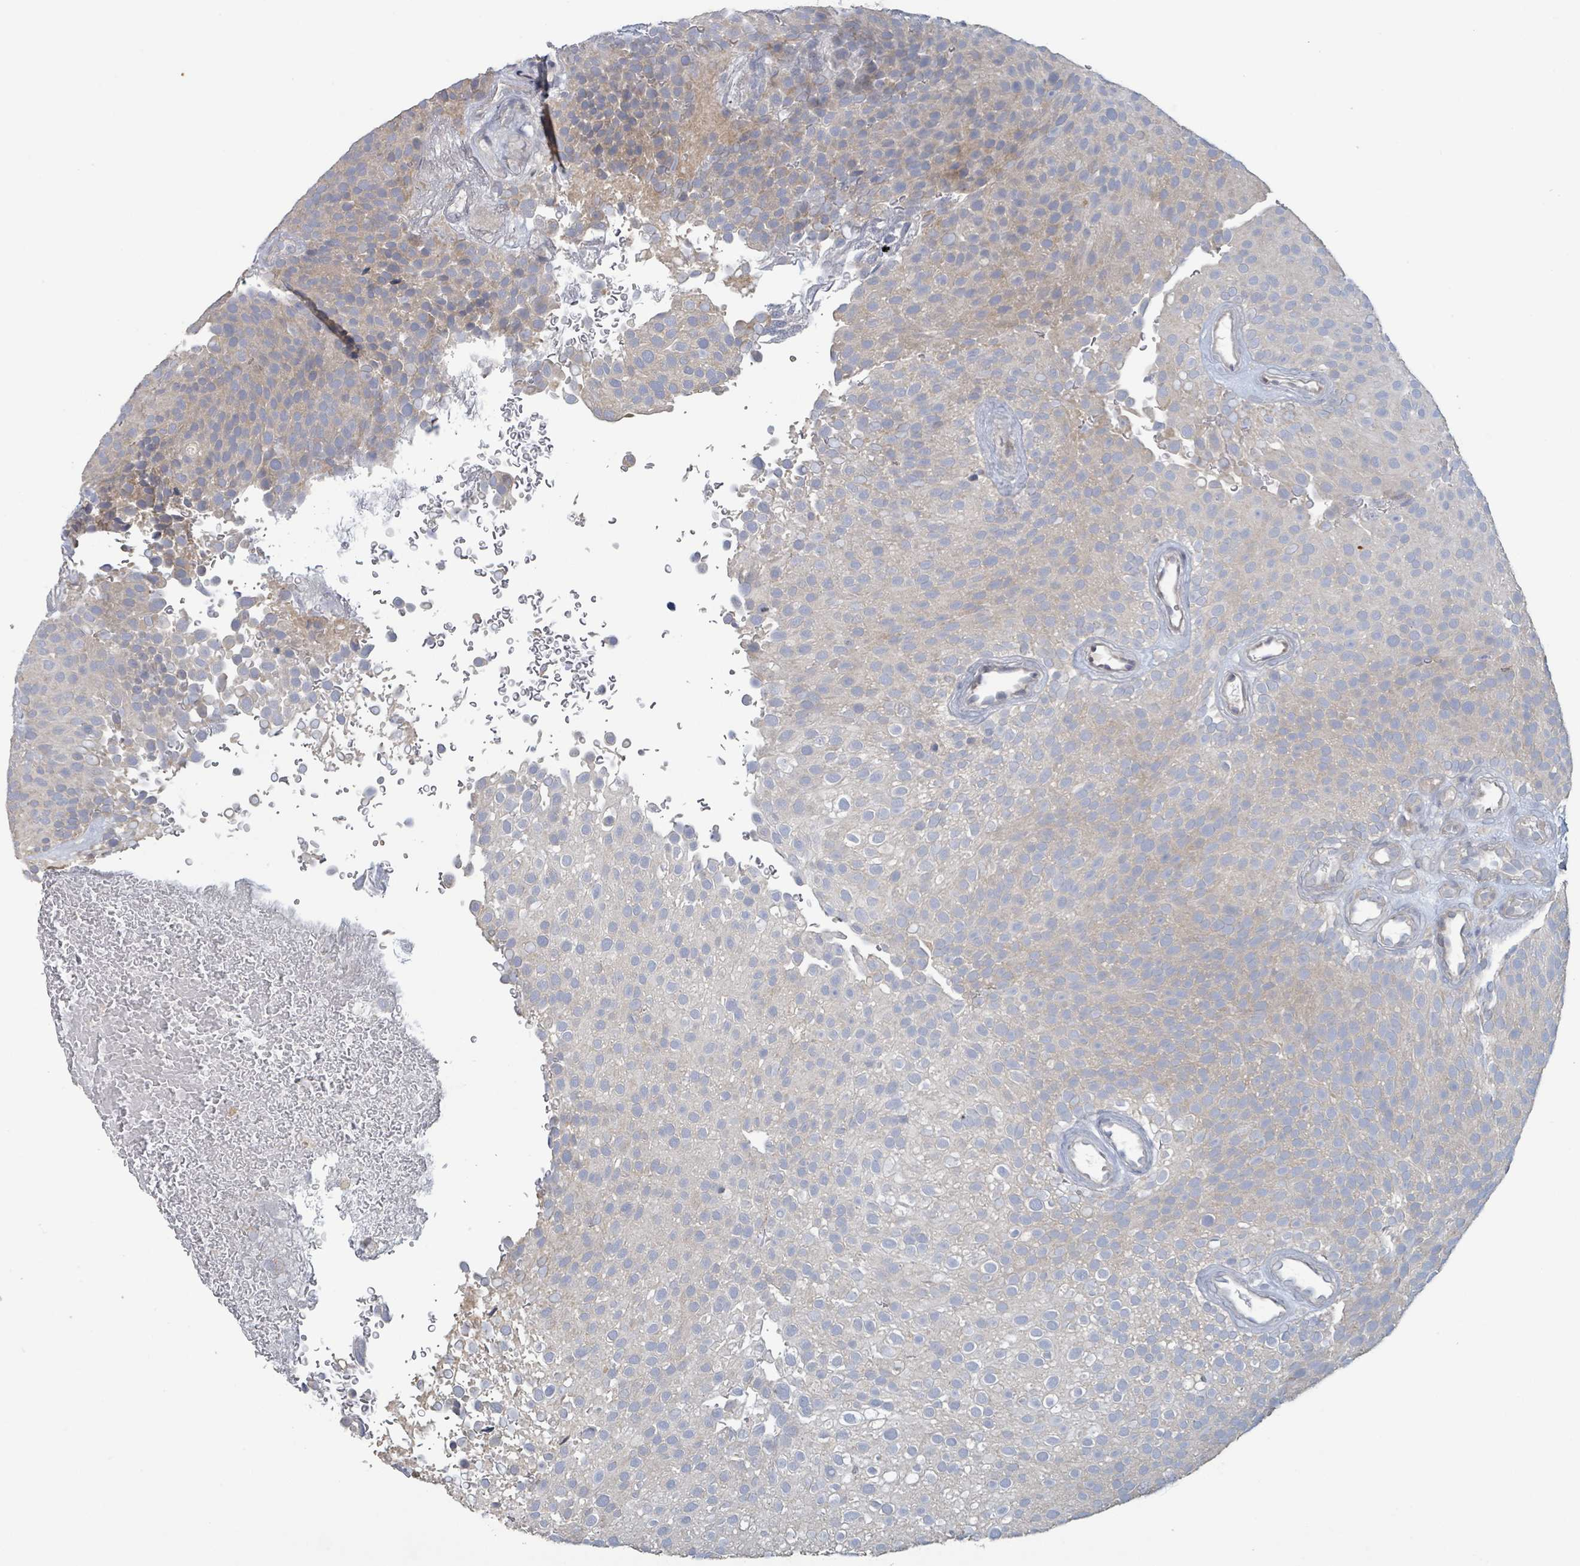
{"staining": {"intensity": "weak", "quantity": "<25%", "location": "cytoplasmic/membranous"}, "tissue": "urothelial cancer", "cell_type": "Tumor cells", "image_type": "cancer", "snomed": [{"axis": "morphology", "description": "Urothelial carcinoma, Low grade"}, {"axis": "topography", "description": "Urinary bladder"}], "caption": "Low-grade urothelial carcinoma was stained to show a protein in brown. There is no significant expression in tumor cells. The staining is performed using DAB brown chromogen with nuclei counter-stained in using hematoxylin.", "gene": "RPL32", "patient": {"sex": "male", "age": 78}}